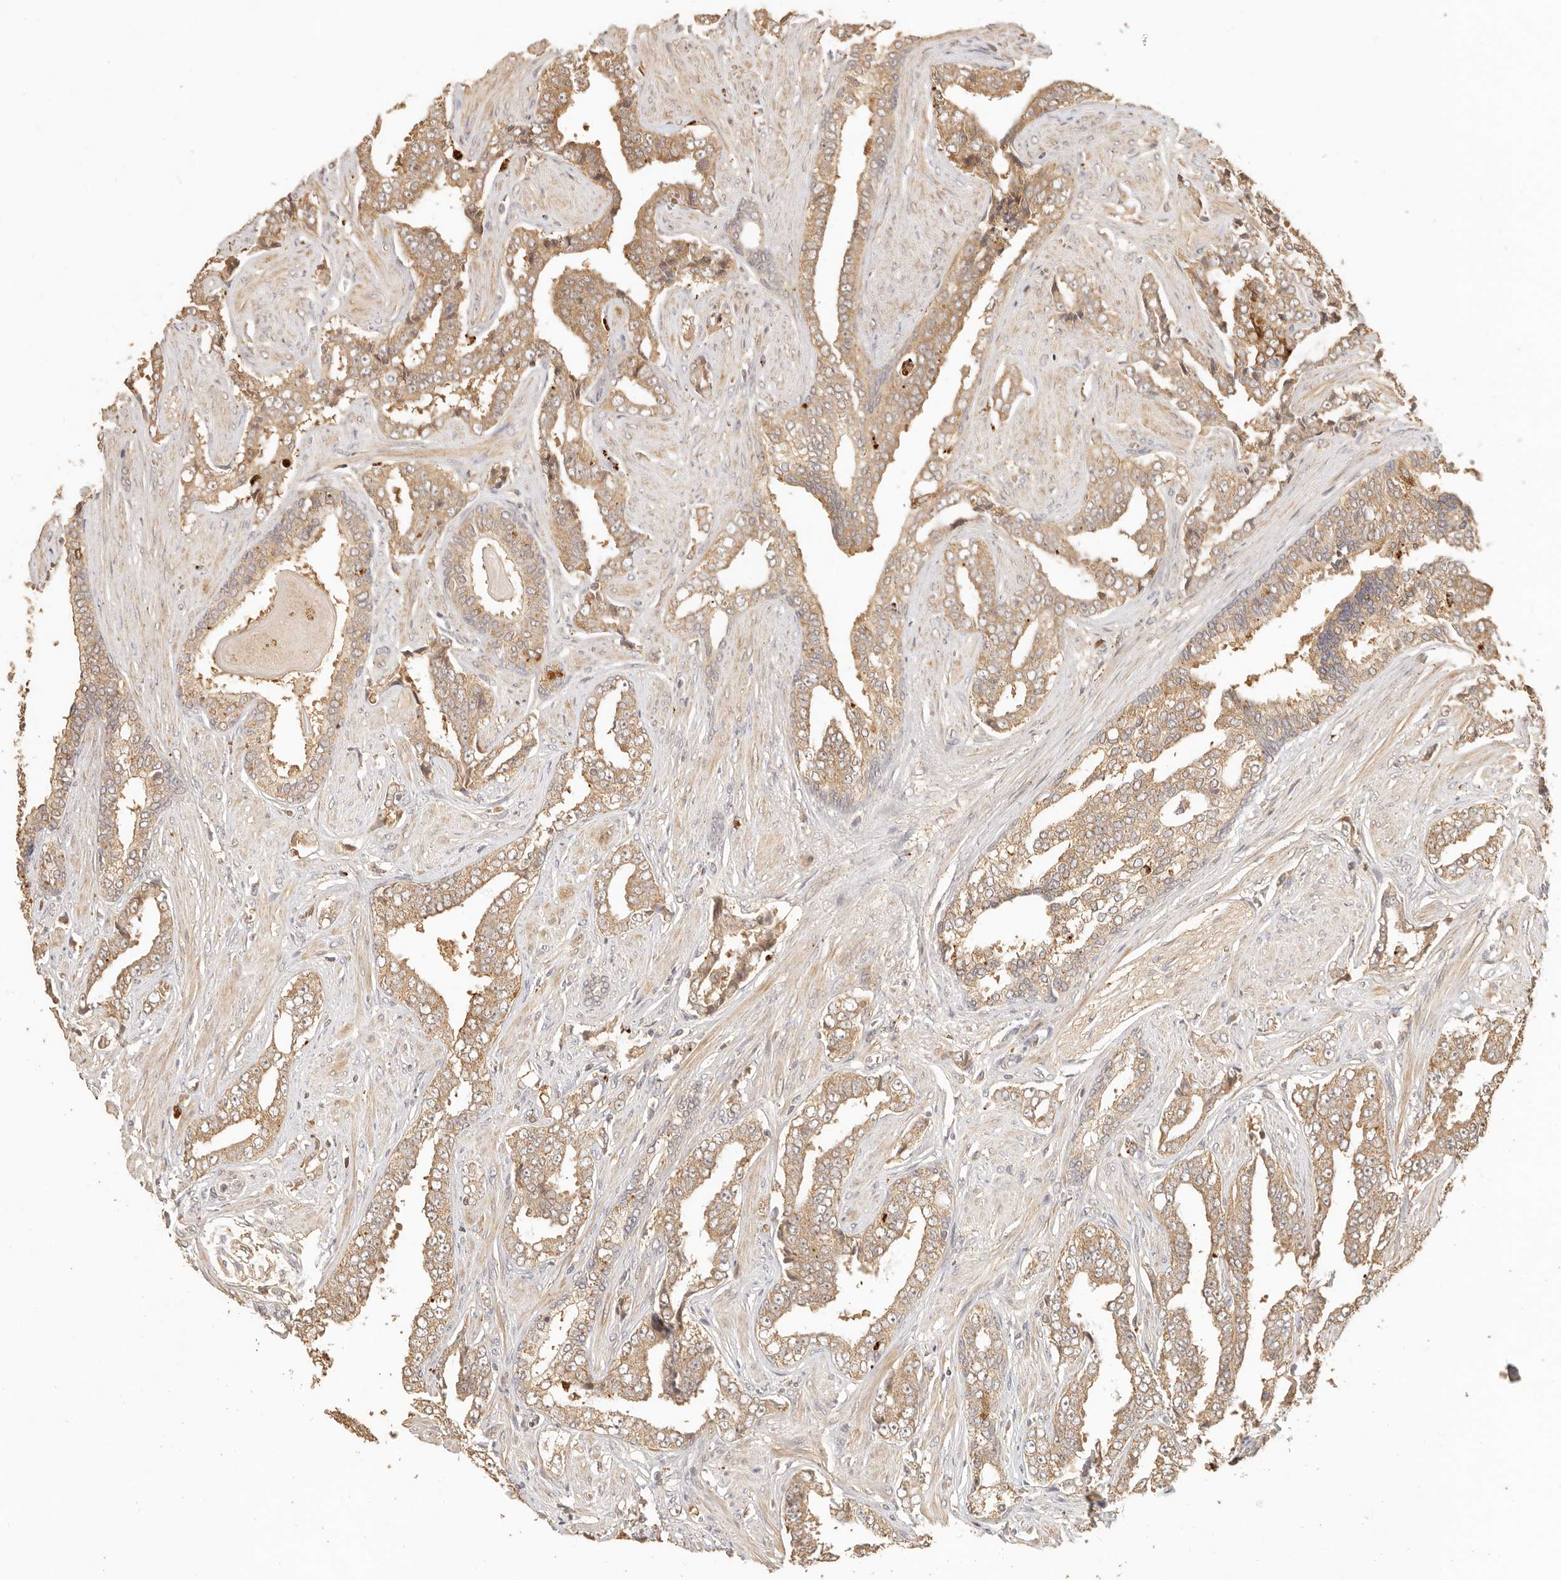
{"staining": {"intensity": "moderate", "quantity": ">75%", "location": "cytoplasmic/membranous"}, "tissue": "prostate cancer", "cell_type": "Tumor cells", "image_type": "cancer", "snomed": [{"axis": "morphology", "description": "Adenocarcinoma, High grade"}, {"axis": "topography", "description": "Prostate"}], "caption": "Moderate cytoplasmic/membranous positivity for a protein is seen in about >75% of tumor cells of prostate cancer (adenocarcinoma (high-grade)) using IHC.", "gene": "INTS11", "patient": {"sex": "male", "age": 71}}